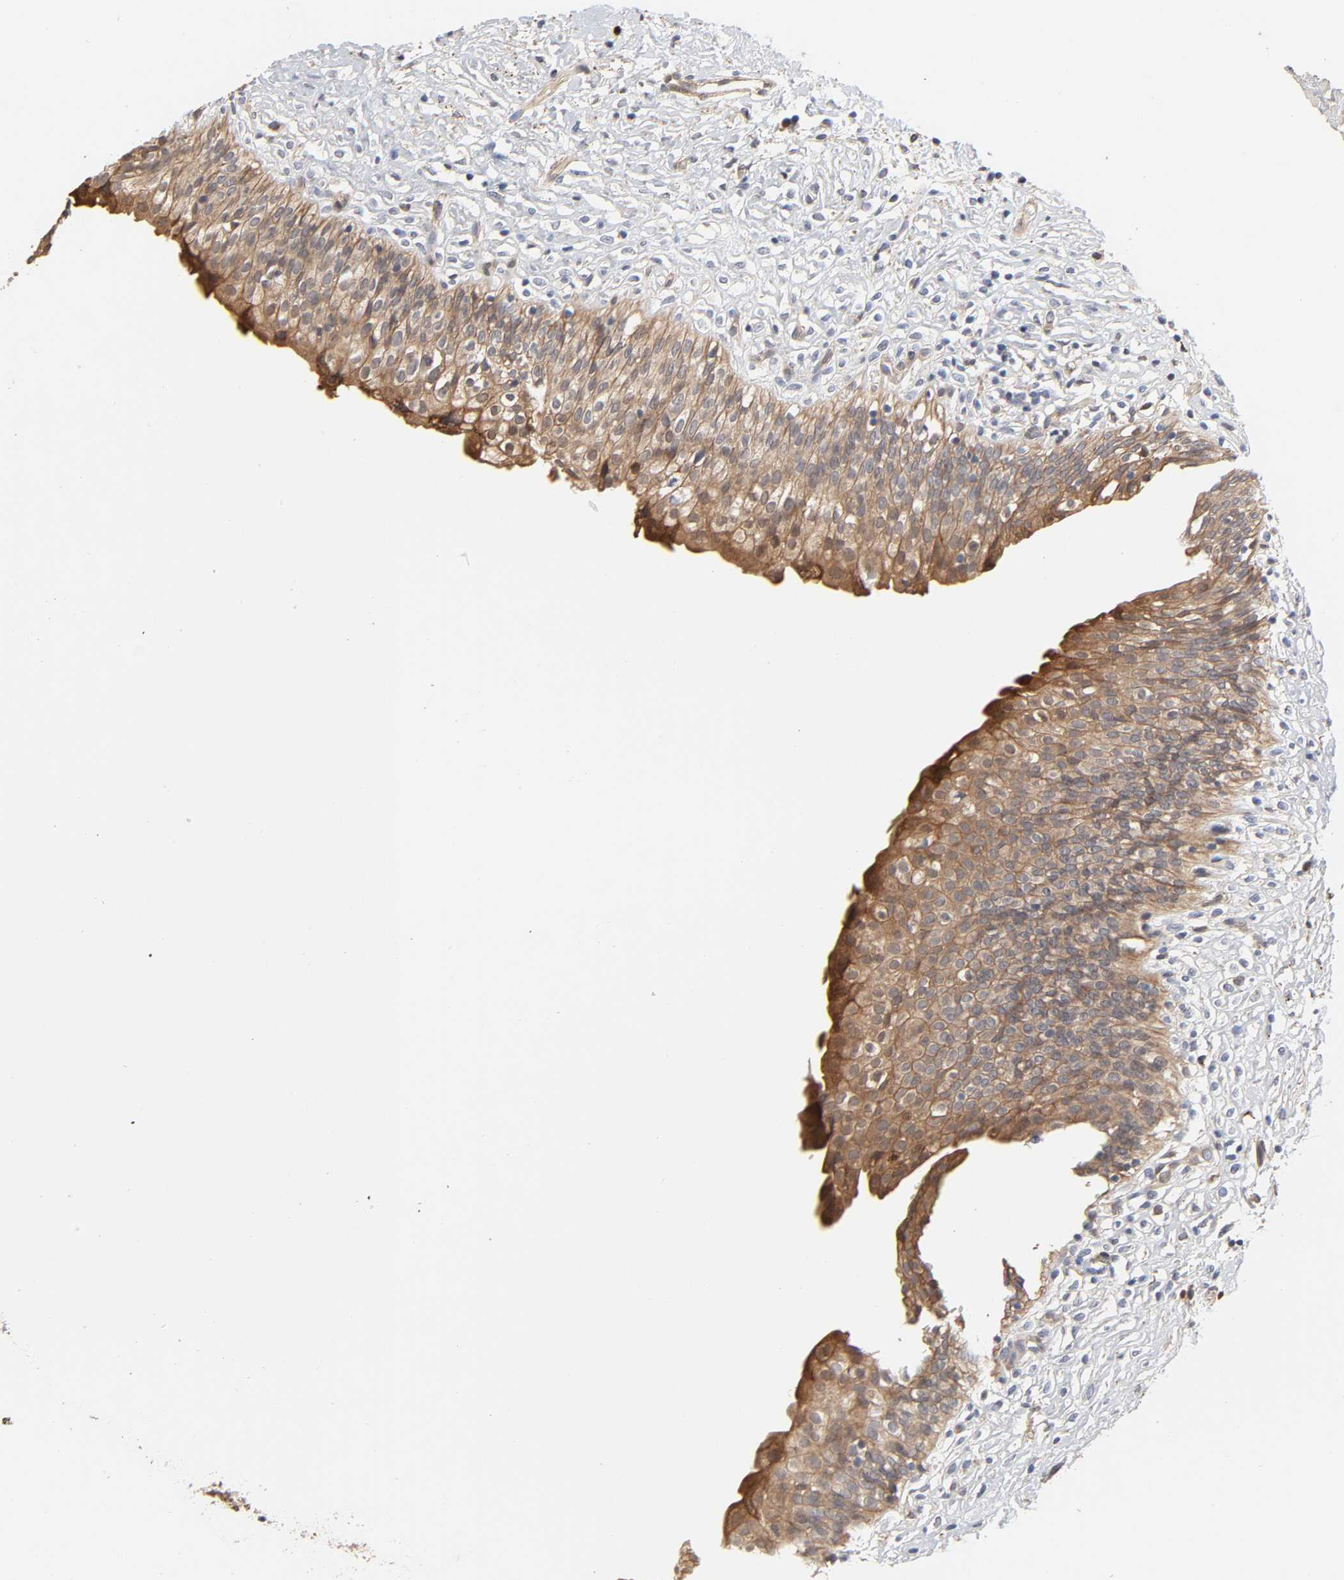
{"staining": {"intensity": "moderate", "quantity": ">75%", "location": "cytoplasmic/membranous"}, "tissue": "urinary bladder", "cell_type": "Urothelial cells", "image_type": "normal", "snomed": [{"axis": "morphology", "description": "Normal tissue, NOS"}, {"axis": "topography", "description": "Urinary bladder"}], "caption": "Protein positivity by IHC exhibits moderate cytoplasmic/membranous expression in about >75% of urothelial cells in unremarkable urinary bladder.", "gene": "NDRG2", "patient": {"sex": "female", "age": 80}}